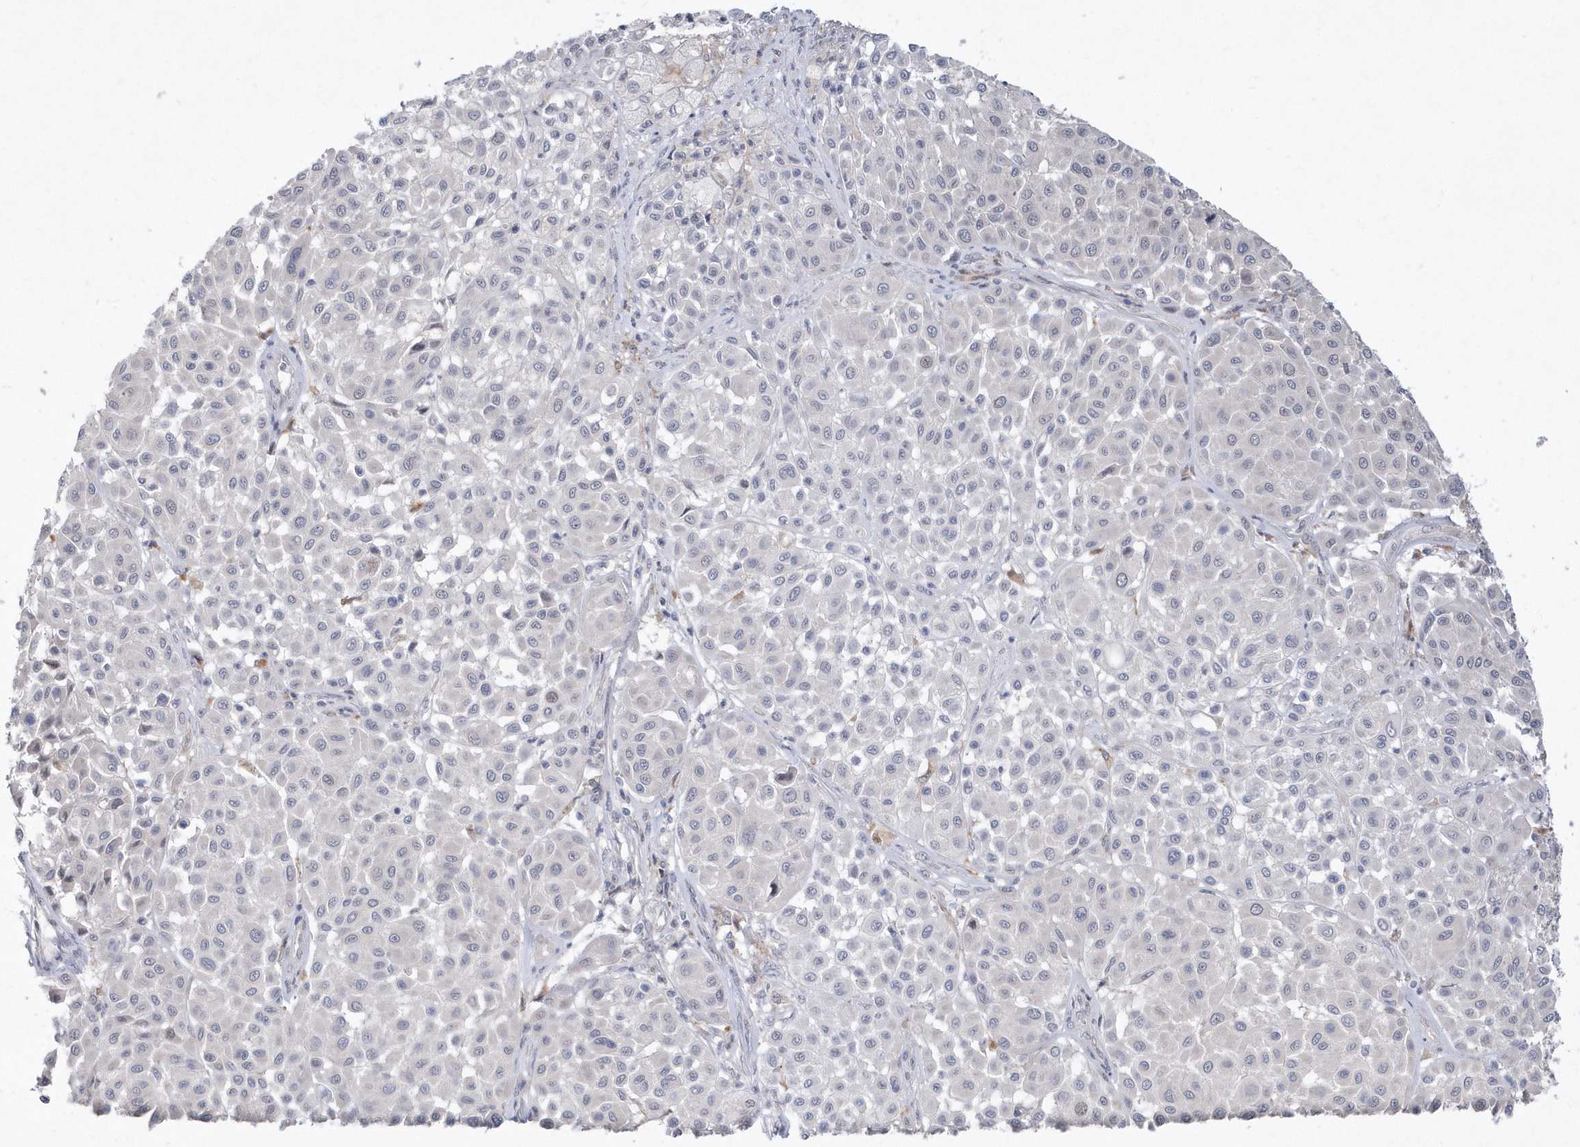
{"staining": {"intensity": "negative", "quantity": "none", "location": "none"}, "tissue": "melanoma", "cell_type": "Tumor cells", "image_type": "cancer", "snomed": [{"axis": "morphology", "description": "Malignant melanoma, Metastatic site"}, {"axis": "topography", "description": "Soft tissue"}], "caption": "Protein analysis of malignant melanoma (metastatic site) reveals no significant expression in tumor cells.", "gene": "TSPEAR", "patient": {"sex": "male", "age": 41}}